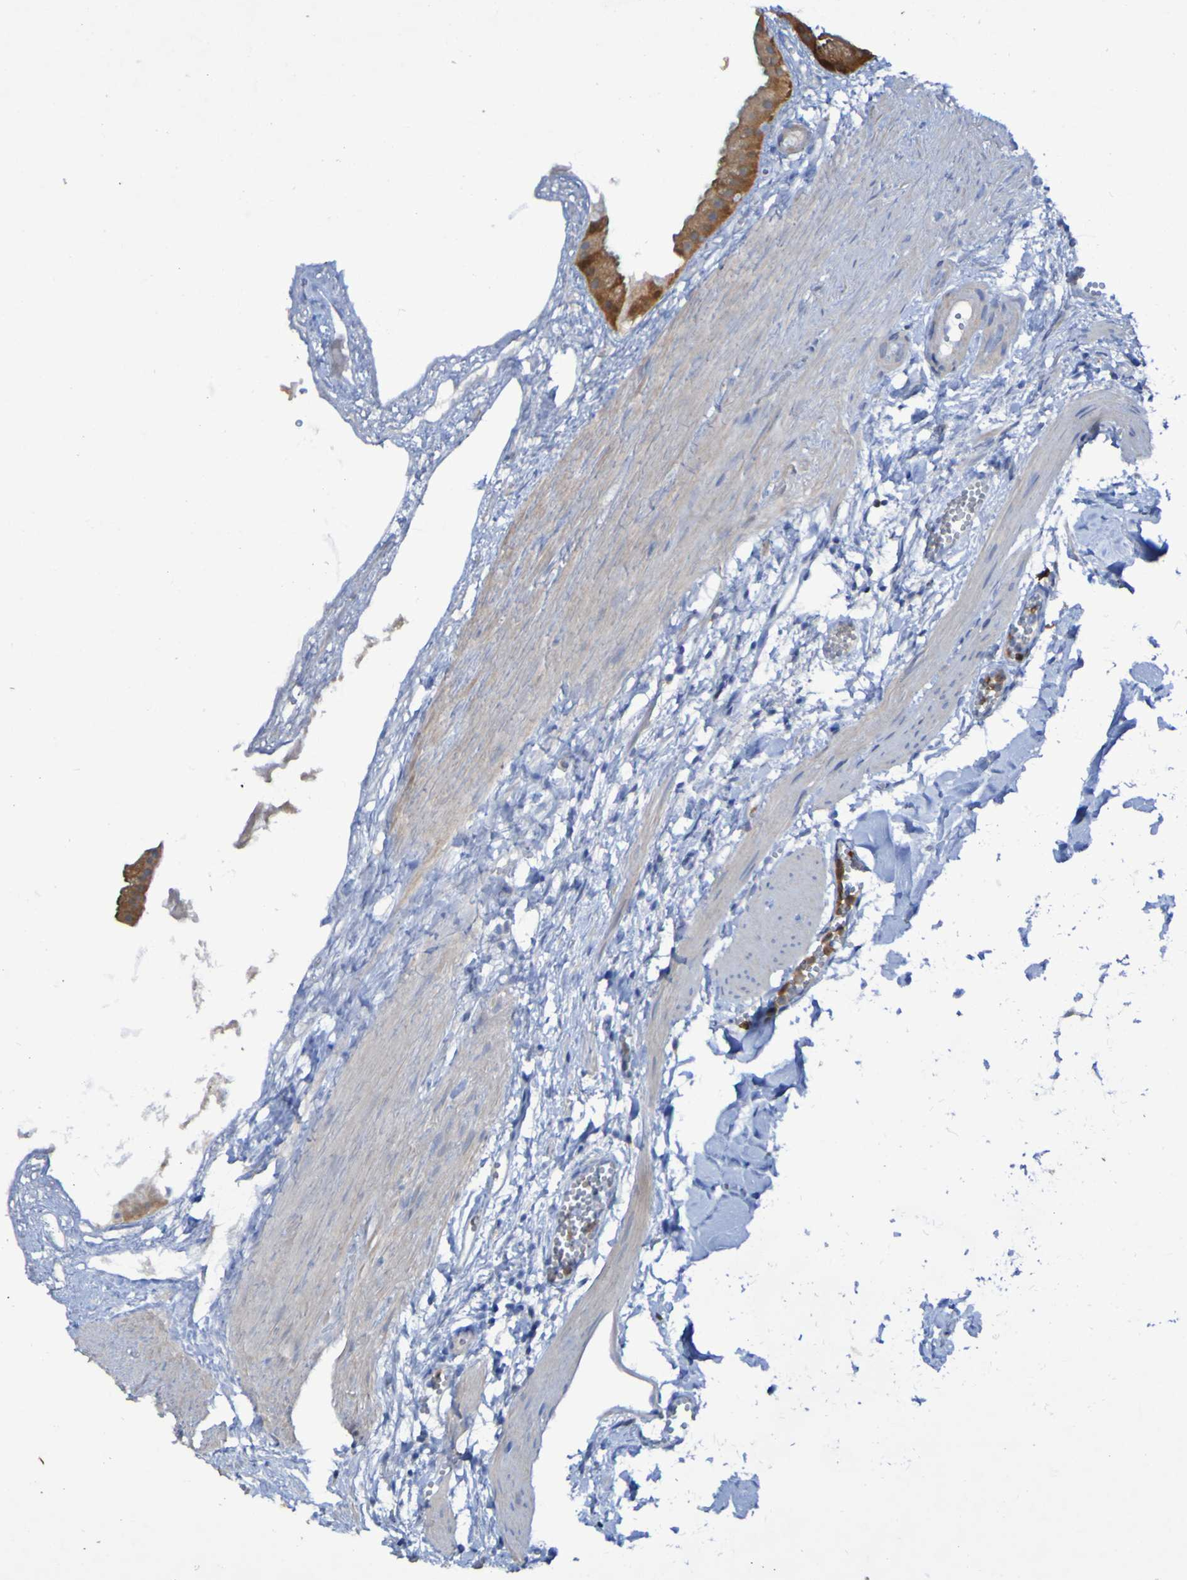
{"staining": {"intensity": "strong", "quantity": ">75%", "location": "cytoplasmic/membranous"}, "tissue": "gallbladder", "cell_type": "Glandular cells", "image_type": "normal", "snomed": [{"axis": "morphology", "description": "Normal tissue, NOS"}, {"axis": "topography", "description": "Gallbladder"}], "caption": "Immunohistochemistry histopathology image of benign human gallbladder stained for a protein (brown), which demonstrates high levels of strong cytoplasmic/membranous staining in about >75% of glandular cells.", "gene": "MPPE1", "patient": {"sex": "female", "age": 64}}